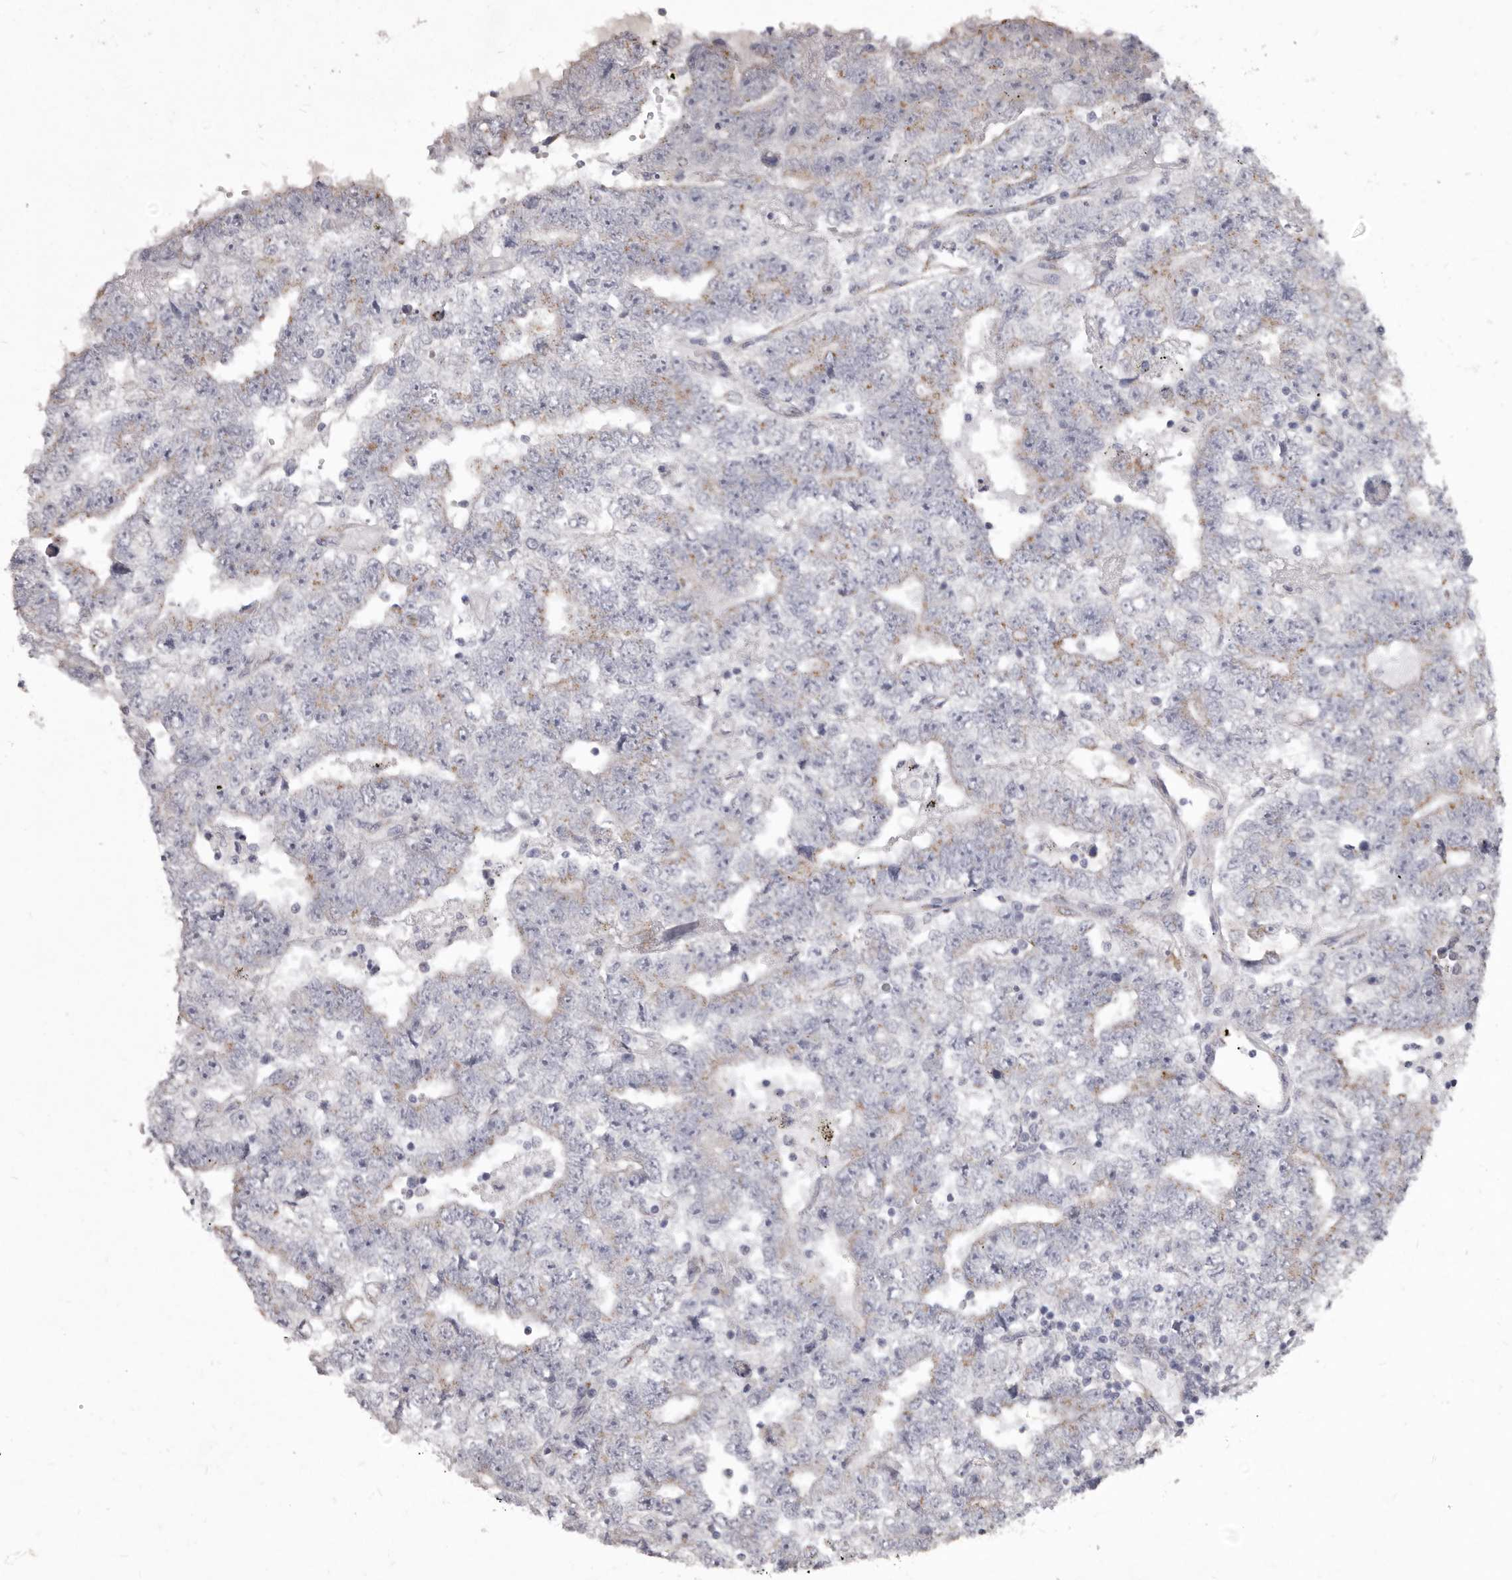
{"staining": {"intensity": "weak", "quantity": "25%-75%", "location": "cytoplasmic/membranous"}, "tissue": "testis cancer", "cell_type": "Tumor cells", "image_type": "cancer", "snomed": [{"axis": "morphology", "description": "Carcinoma, Embryonal, NOS"}, {"axis": "topography", "description": "Testis"}], "caption": "Protein expression analysis of human testis cancer reveals weak cytoplasmic/membranous staining in approximately 25%-75% of tumor cells. The protein is stained brown, and the nuclei are stained in blue (DAB IHC with brightfield microscopy, high magnification).", "gene": "P2RX6", "patient": {"sex": "male", "age": 25}}